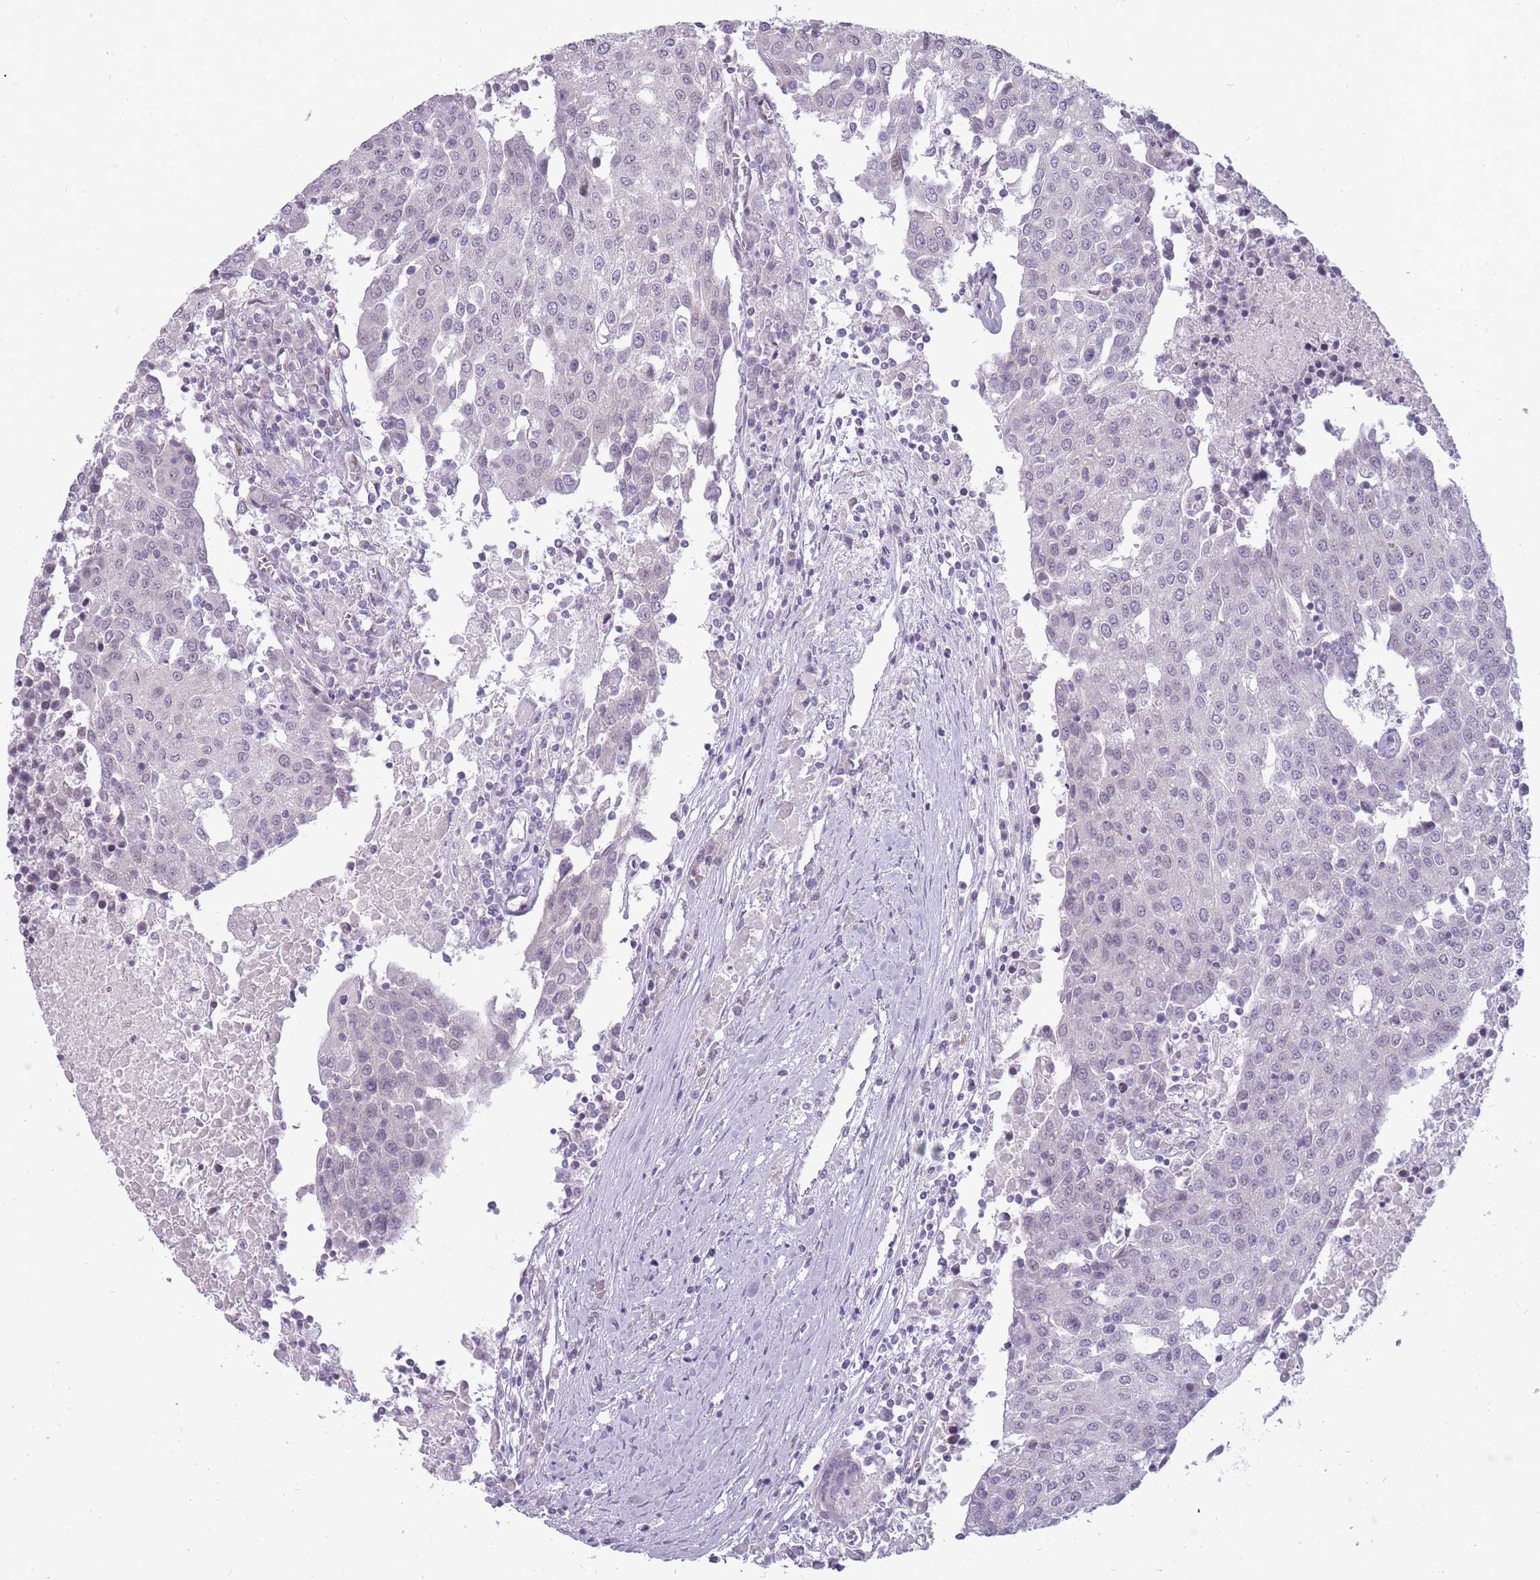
{"staining": {"intensity": "negative", "quantity": "none", "location": "none"}, "tissue": "urothelial cancer", "cell_type": "Tumor cells", "image_type": "cancer", "snomed": [{"axis": "morphology", "description": "Urothelial carcinoma, High grade"}, {"axis": "topography", "description": "Urinary bladder"}], "caption": "An IHC micrograph of urothelial carcinoma (high-grade) is shown. There is no staining in tumor cells of urothelial carcinoma (high-grade).", "gene": "POMZP3", "patient": {"sex": "female", "age": 85}}